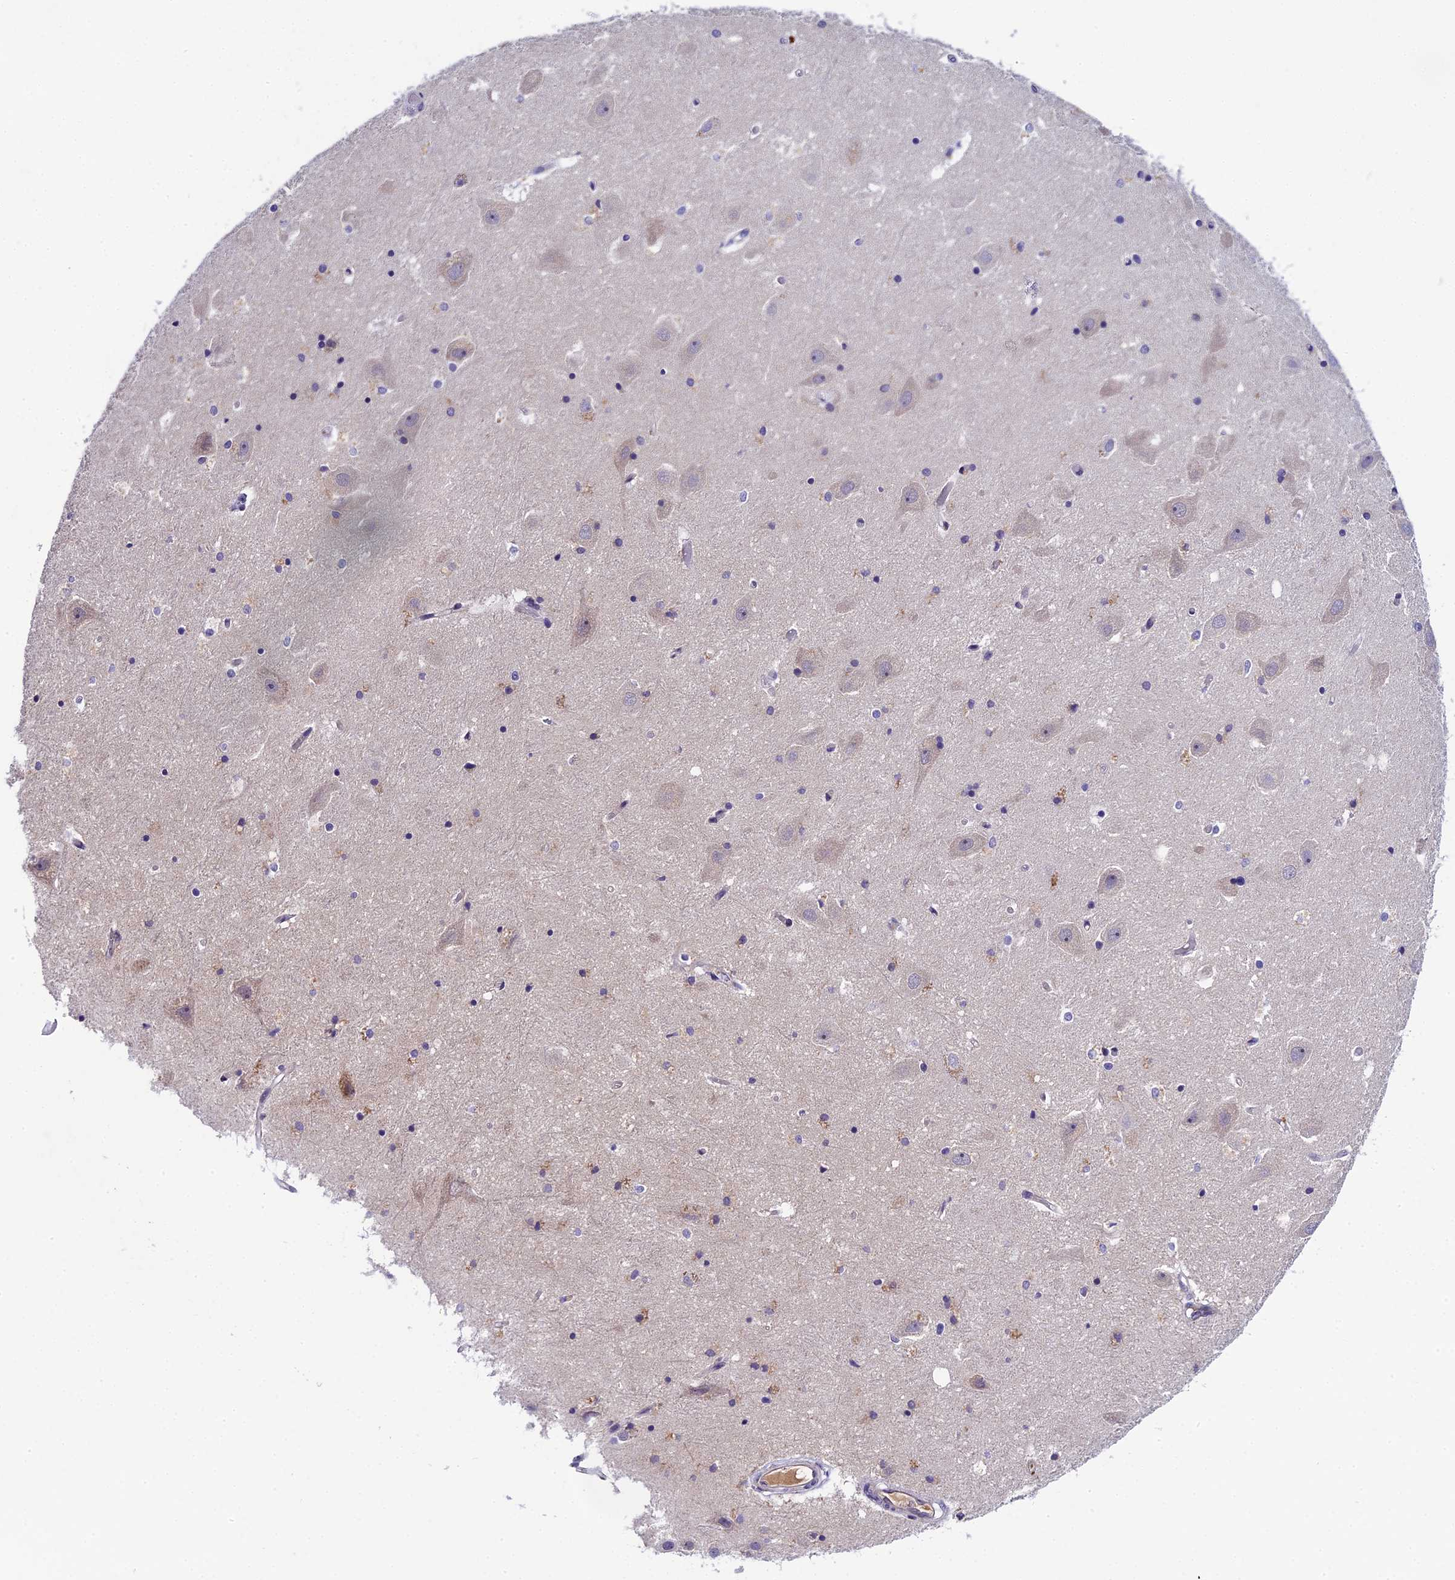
{"staining": {"intensity": "negative", "quantity": "none", "location": "none"}, "tissue": "hippocampus", "cell_type": "Glial cells", "image_type": "normal", "snomed": [{"axis": "morphology", "description": "Normal tissue, NOS"}, {"axis": "topography", "description": "Hippocampus"}], "caption": "Protein analysis of normal hippocampus exhibits no significant staining in glial cells. (IHC, brightfield microscopy, high magnification).", "gene": "ENKD1", "patient": {"sex": "female", "age": 52}}